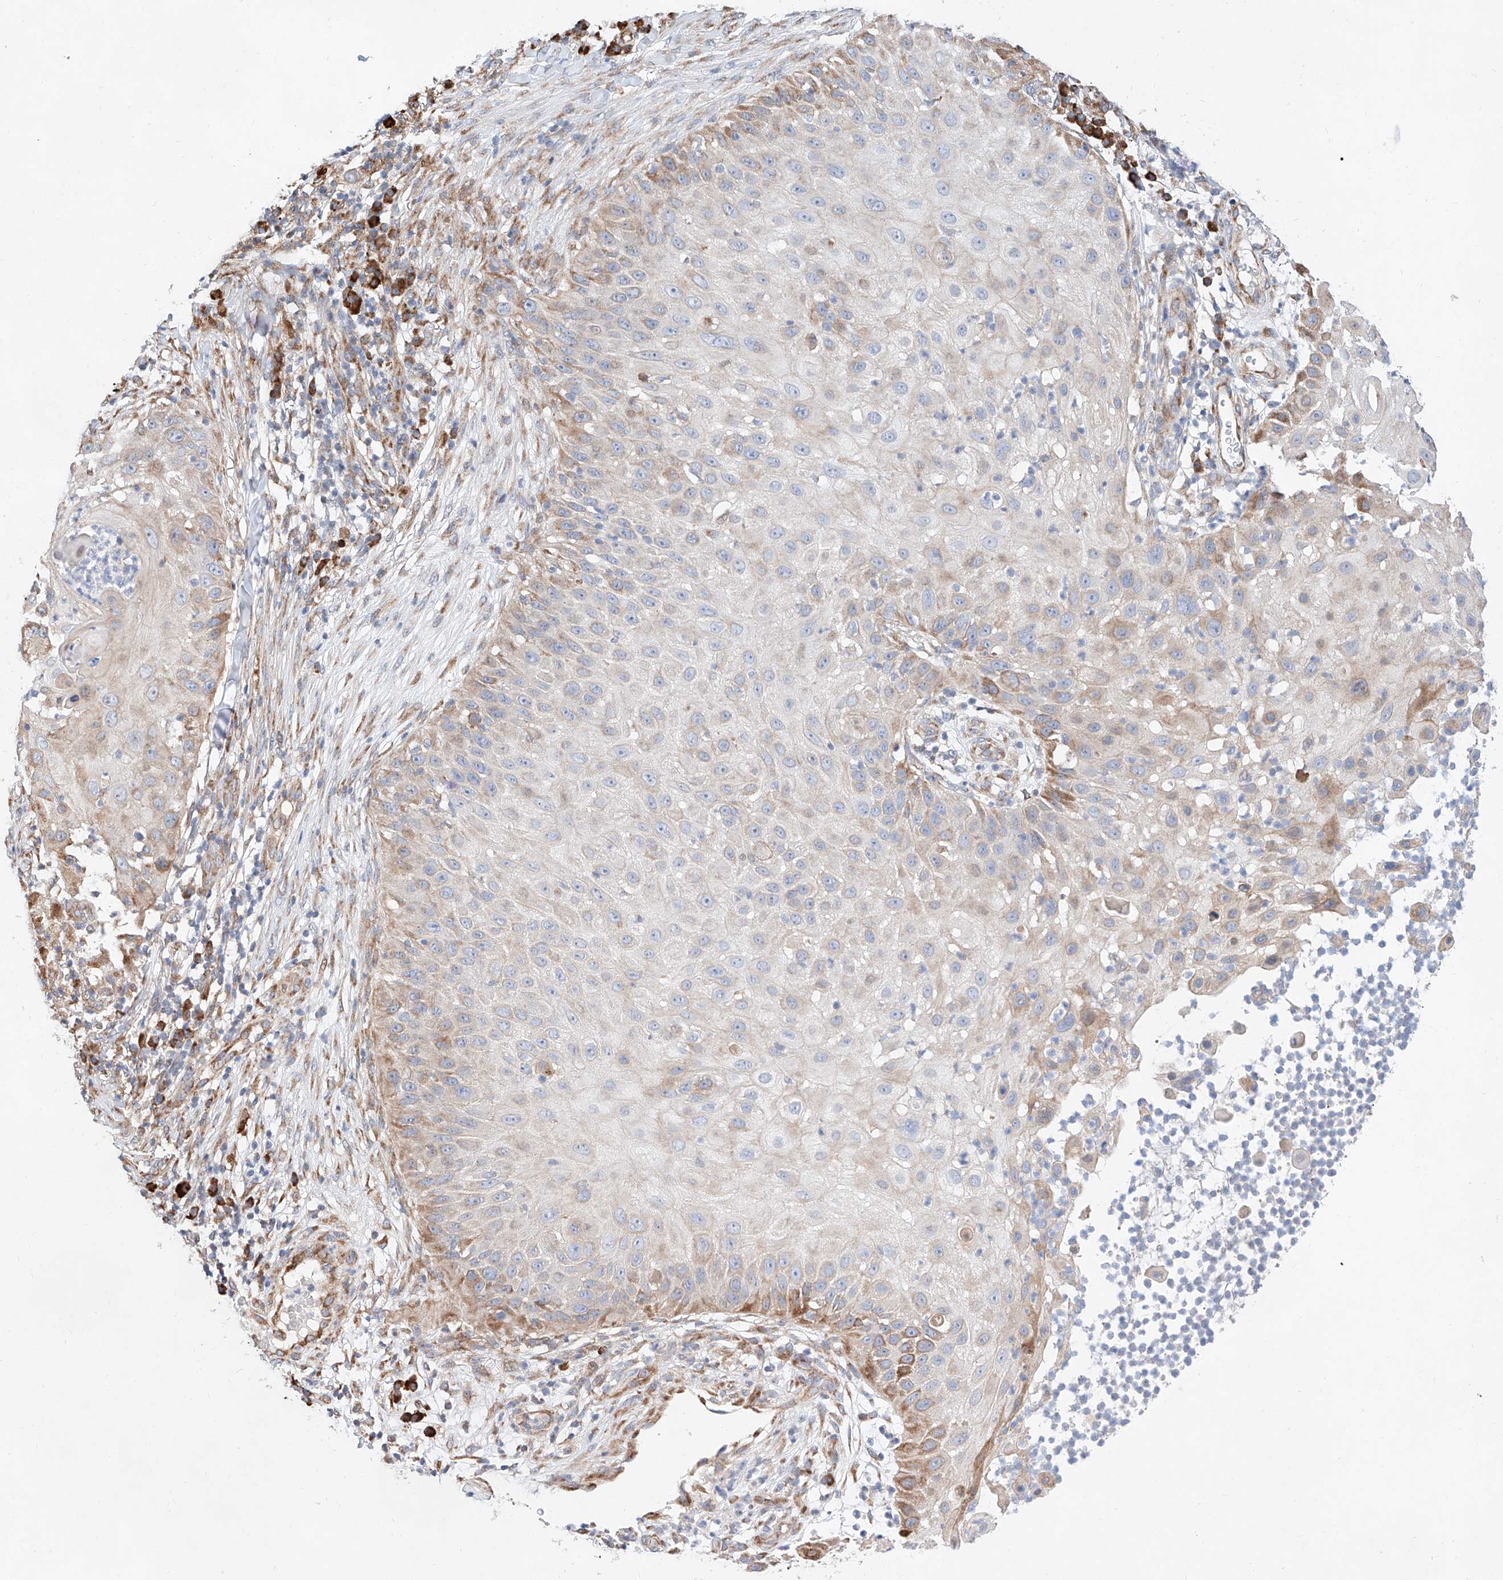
{"staining": {"intensity": "moderate", "quantity": "<25%", "location": "cytoplasmic/membranous"}, "tissue": "skin cancer", "cell_type": "Tumor cells", "image_type": "cancer", "snomed": [{"axis": "morphology", "description": "Squamous cell carcinoma, NOS"}, {"axis": "topography", "description": "Skin"}], "caption": "Brown immunohistochemical staining in human skin cancer demonstrates moderate cytoplasmic/membranous positivity in approximately <25% of tumor cells. (Stains: DAB in brown, nuclei in blue, Microscopy: brightfield microscopy at high magnification).", "gene": "ATP9B", "patient": {"sex": "female", "age": 44}}